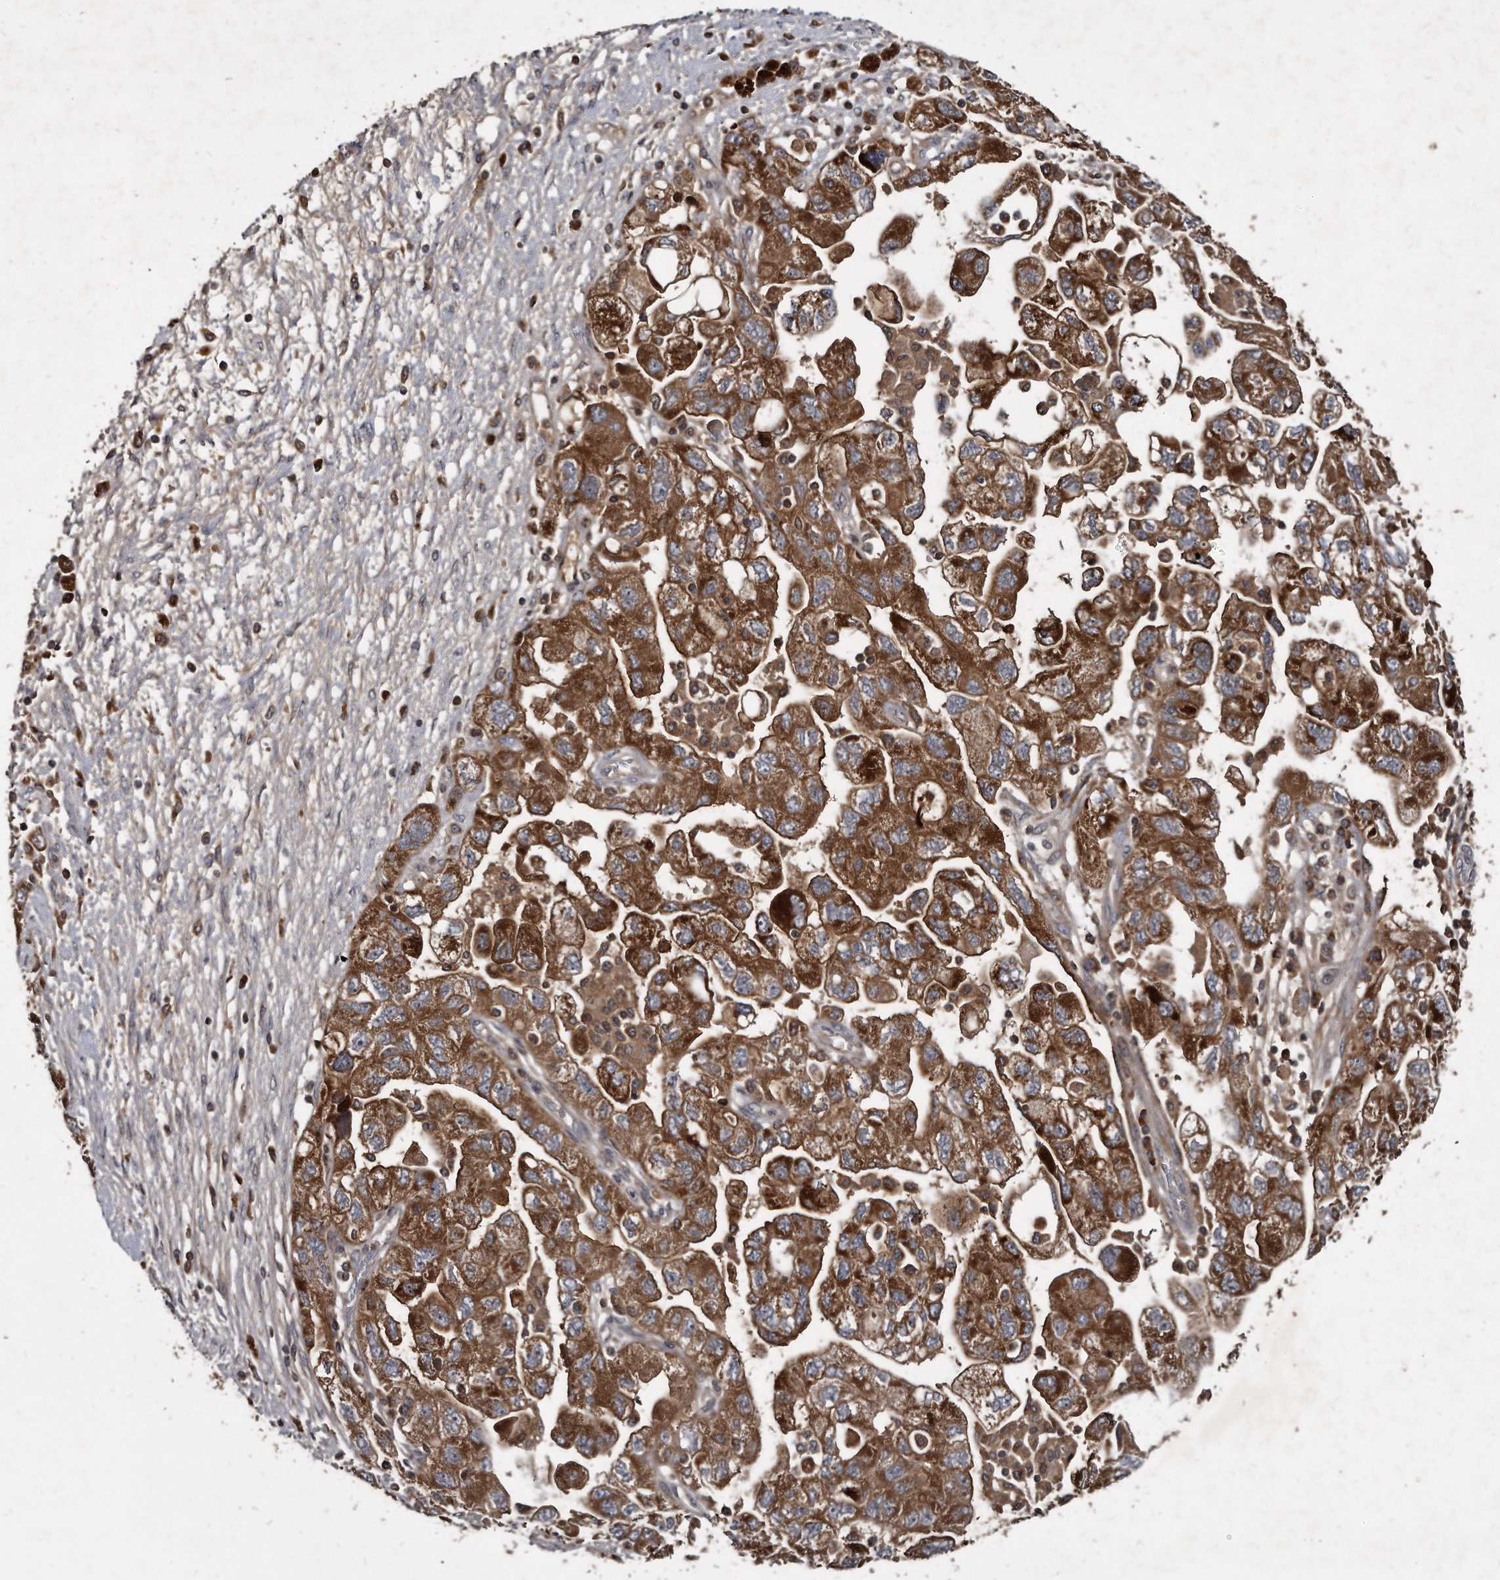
{"staining": {"intensity": "strong", "quantity": ">75%", "location": "cytoplasmic/membranous"}, "tissue": "ovarian cancer", "cell_type": "Tumor cells", "image_type": "cancer", "snomed": [{"axis": "morphology", "description": "Carcinoma, NOS"}, {"axis": "morphology", "description": "Cystadenocarcinoma, serous, NOS"}, {"axis": "topography", "description": "Ovary"}], "caption": "Human ovarian serous cystadenocarcinoma stained with a brown dye shows strong cytoplasmic/membranous positive expression in approximately >75% of tumor cells.", "gene": "FAM136A", "patient": {"sex": "female", "age": 69}}